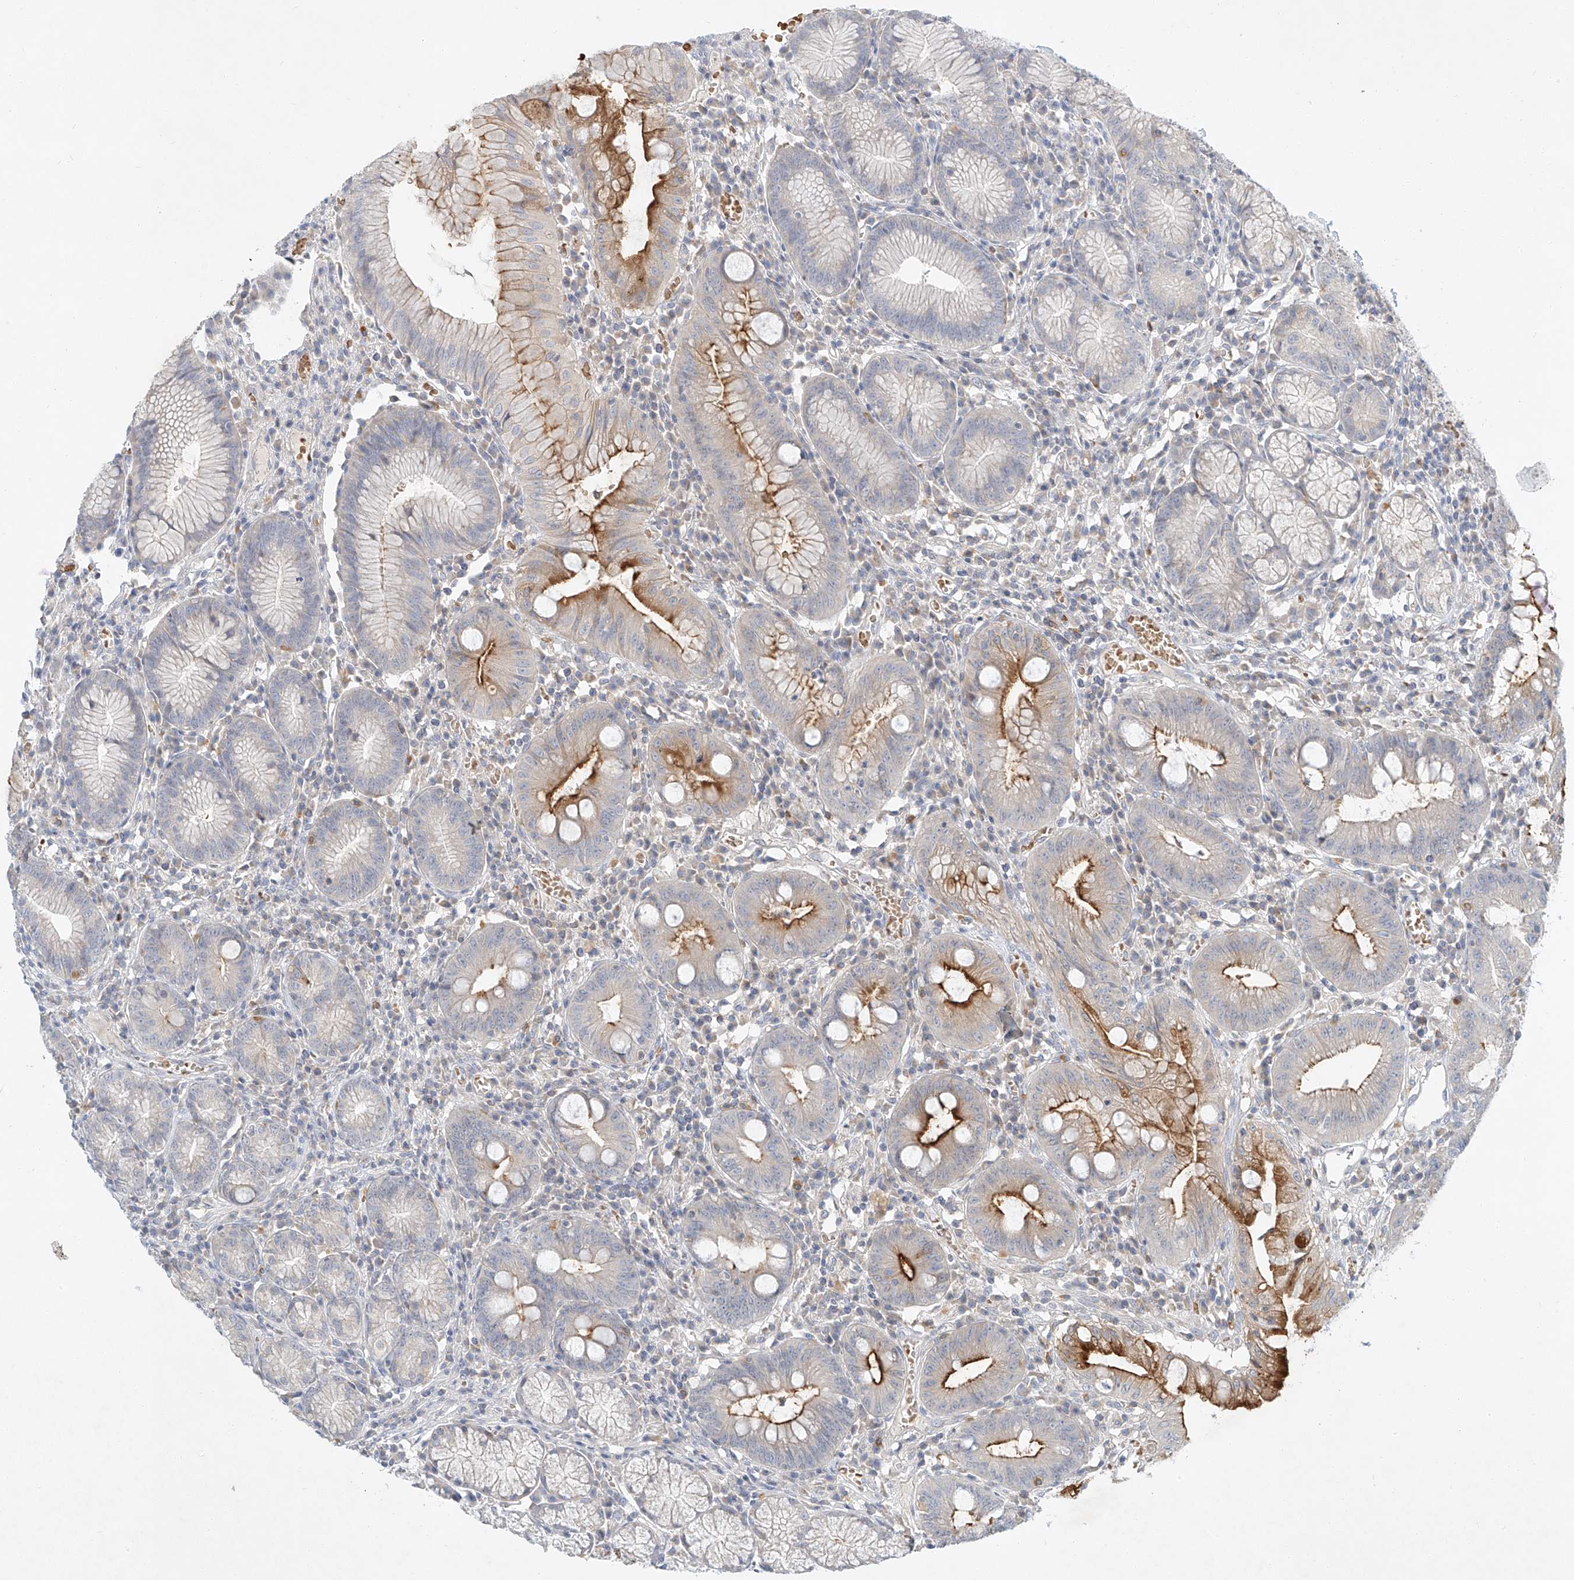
{"staining": {"intensity": "strong", "quantity": "<25%", "location": "cytoplasmic/membranous"}, "tissue": "stomach", "cell_type": "Glandular cells", "image_type": "normal", "snomed": [{"axis": "morphology", "description": "Normal tissue, NOS"}, {"axis": "topography", "description": "Stomach"}], "caption": "Benign stomach was stained to show a protein in brown. There is medium levels of strong cytoplasmic/membranous staining in approximately <25% of glandular cells.", "gene": "SYTL3", "patient": {"sex": "male", "age": 55}}